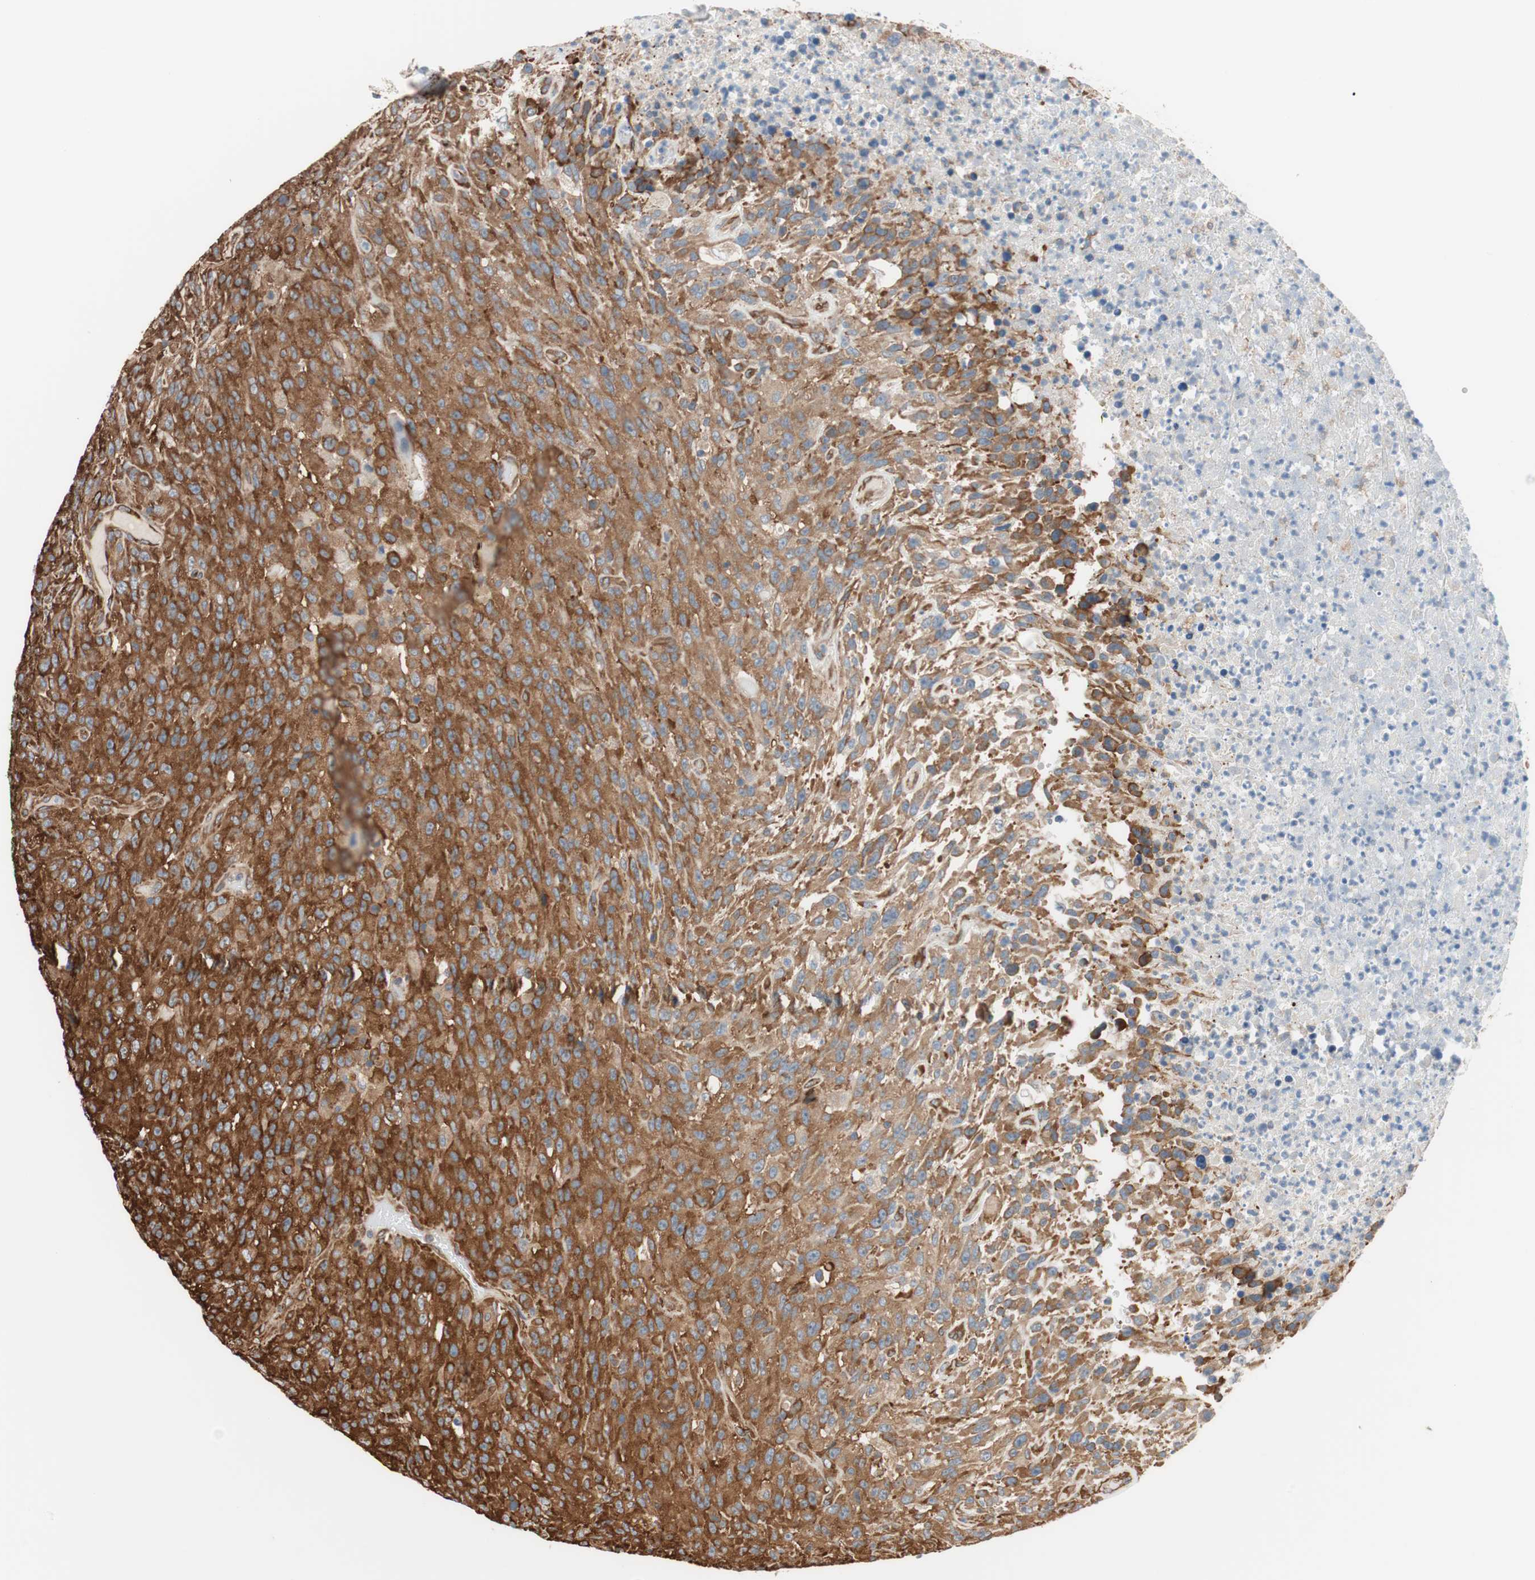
{"staining": {"intensity": "strong", "quantity": ">75%", "location": "cytoplasmic/membranous"}, "tissue": "urothelial cancer", "cell_type": "Tumor cells", "image_type": "cancer", "snomed": [{"axis": "morphology", "description": "Urothelial carcinoma, High grade"}, {"axis": "topography", "description": "Urinary bladder"}], "caption": "Protein expression analysis of urothelial carcinoma (high-grade) reveals strong cytoplasmic/membranous staining in about >75% of tumor cells. (Brightfield microscopy of DAB IHC at high magnification).", "gene": "GPSM2", "patient": {"sex": "male", "age": 66}}